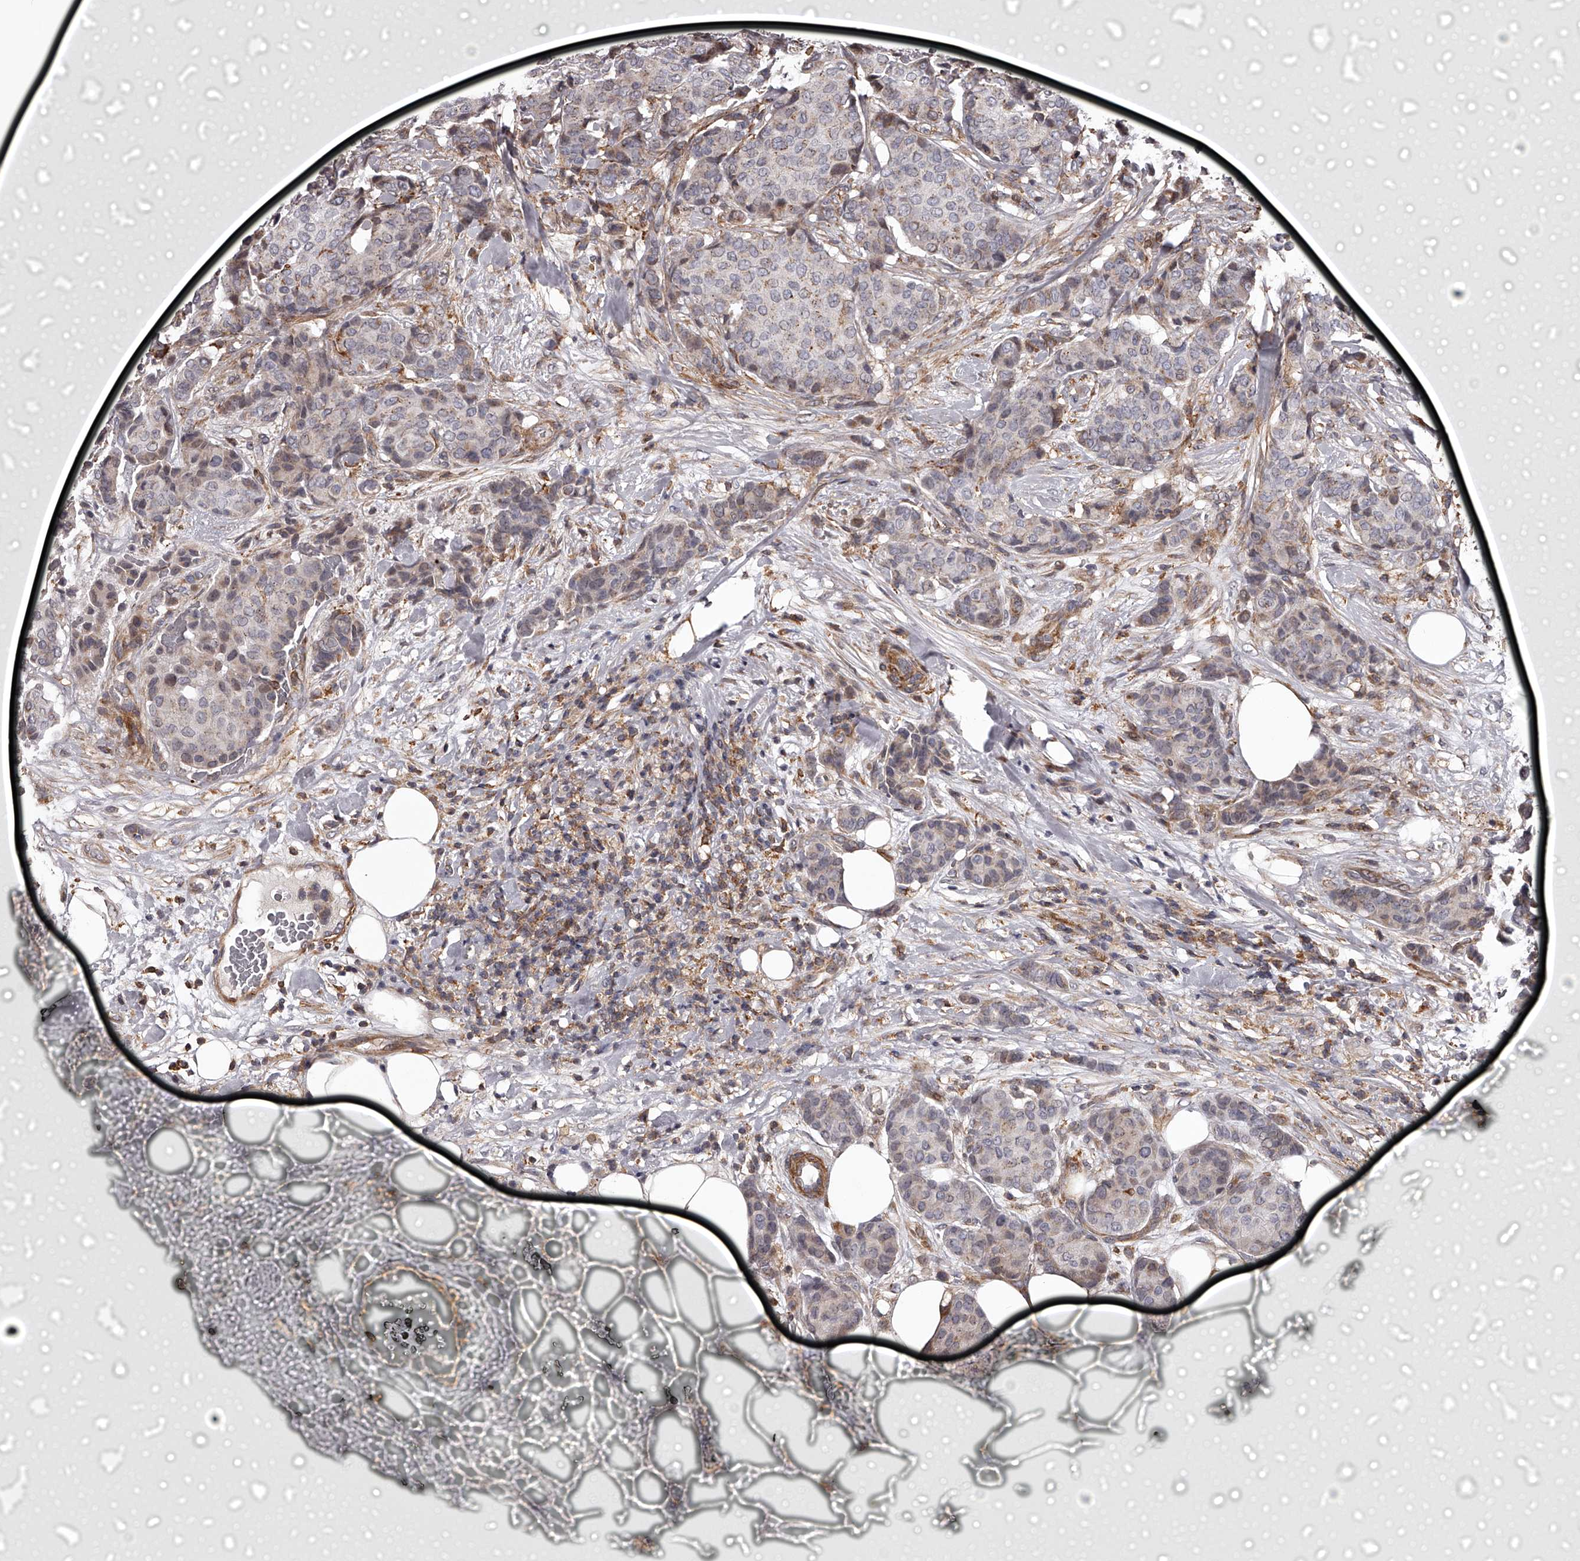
{"staining": {"intensity": "moderate", "quantity": "<25%", "location": "cytoplasmic/membranous"}, "tissue": "breast cancer", "cell_type": "Tumor cells", "image_type": "cancer", "snomed": [{"axis": "morphology", "description": "Duct carcinoma"}, {"axis": "topography", "description": "Breast"}], "caption": "The photomicrograph exhibits staining of breast cancer (invasive ductal carcinoma), revealing moderate cytoplasmic/membranous protein expression (brown color) within tumor cells.", "gene": "RRP36", "patient": {"sex": "female", "age": 75}}